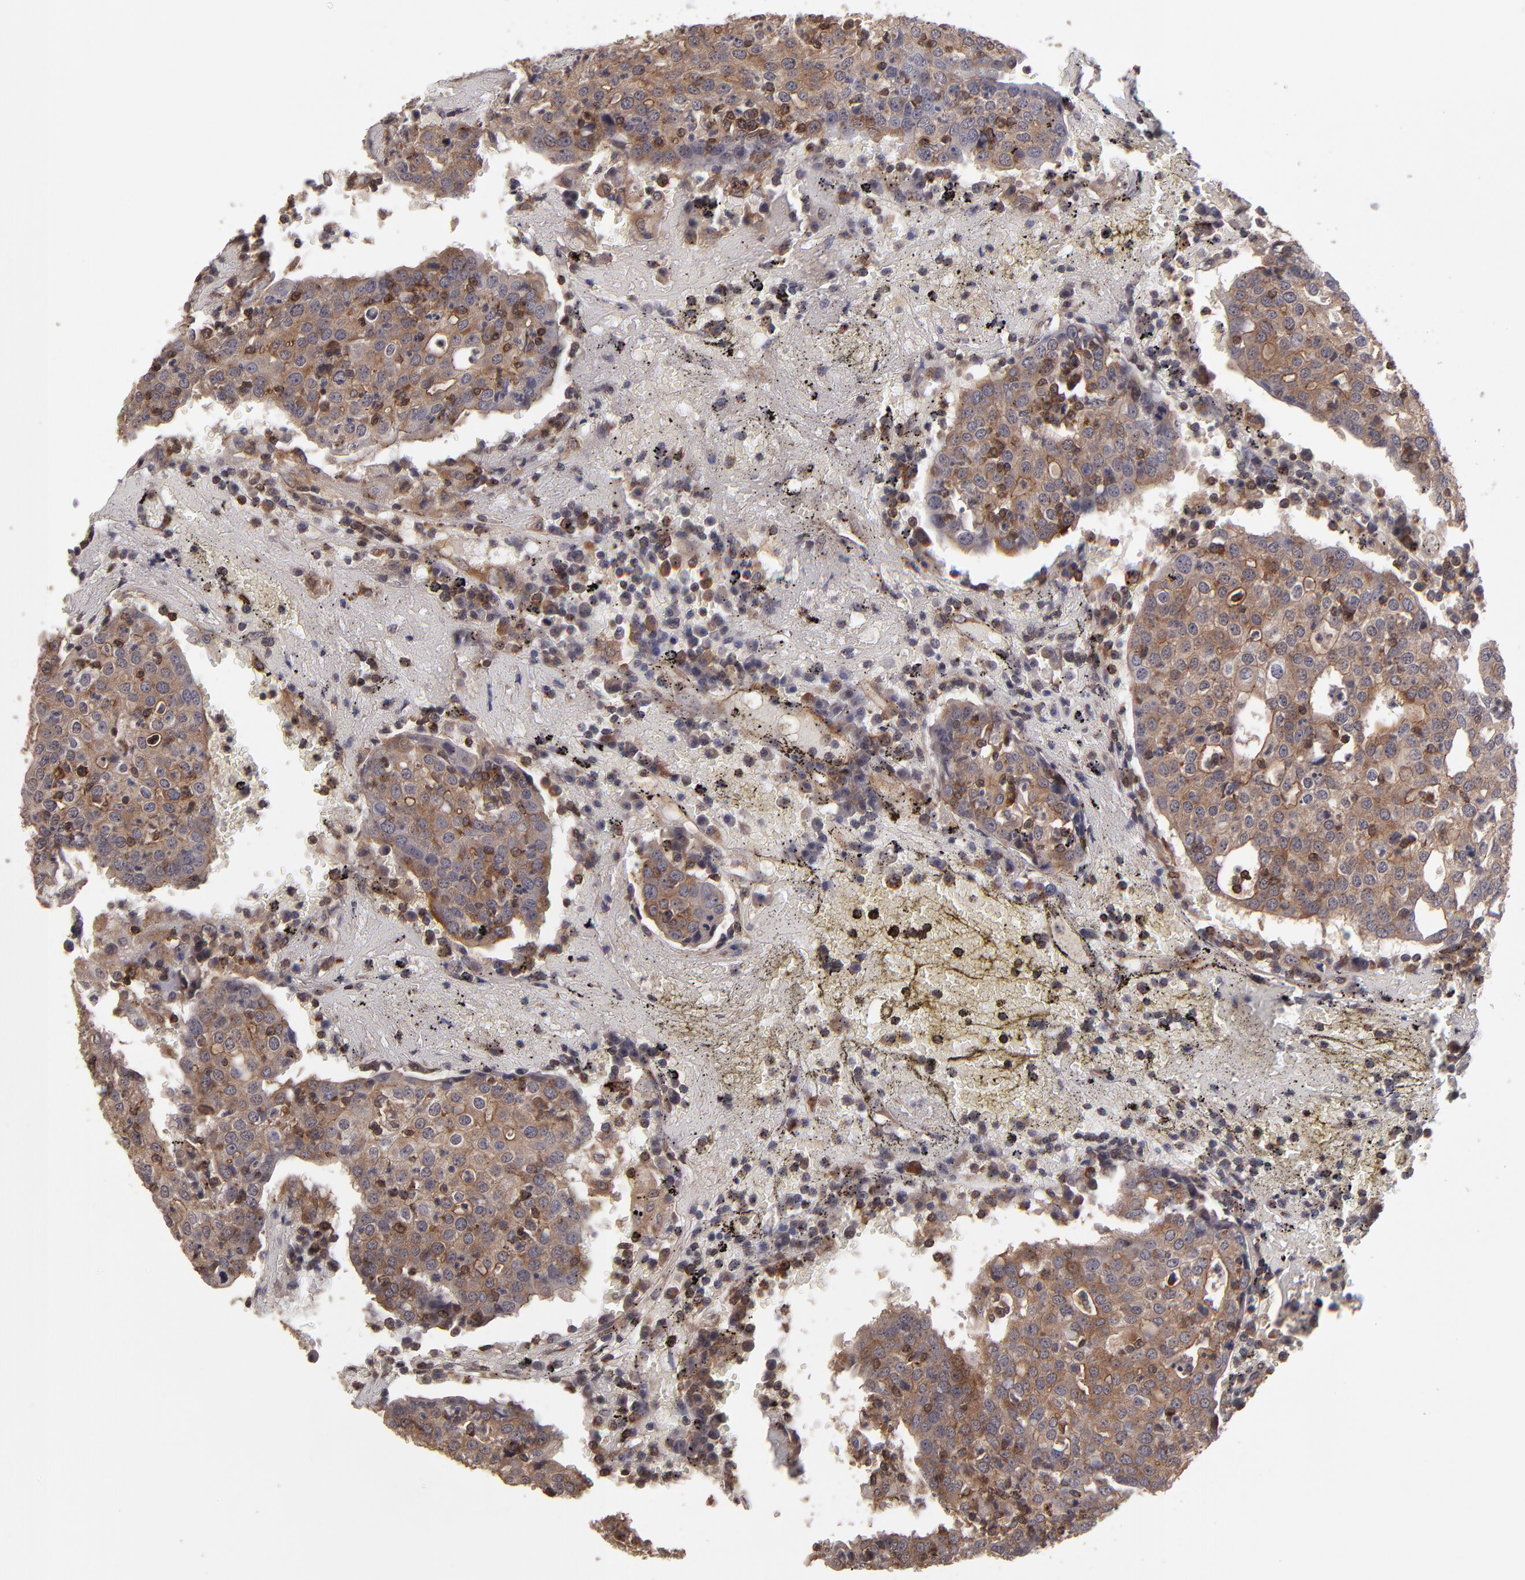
{"staining": {"intensity": "moderate", "quantity": ">75%", "location": "cytoplasmic/membranous"}, "tissue": "head and neck cancer", "cell_type": "Tumor cells", "image_type": "cancer", "snomed": [{"axis": "morphology", "description": "Adenocarcinoma, NOS"}, {"axis": "topography", "description": "Salivary gland"}, {"axis": "topography", "description": "Head-Neck"}], "caption": "Moderate cytoplasmic/membranous protein positivity is seen in approximately >75% of tumor cells in head and neck adenocarcinoma.", "gene": "NF2", "patient": {"sex": "female", "age": 65}}